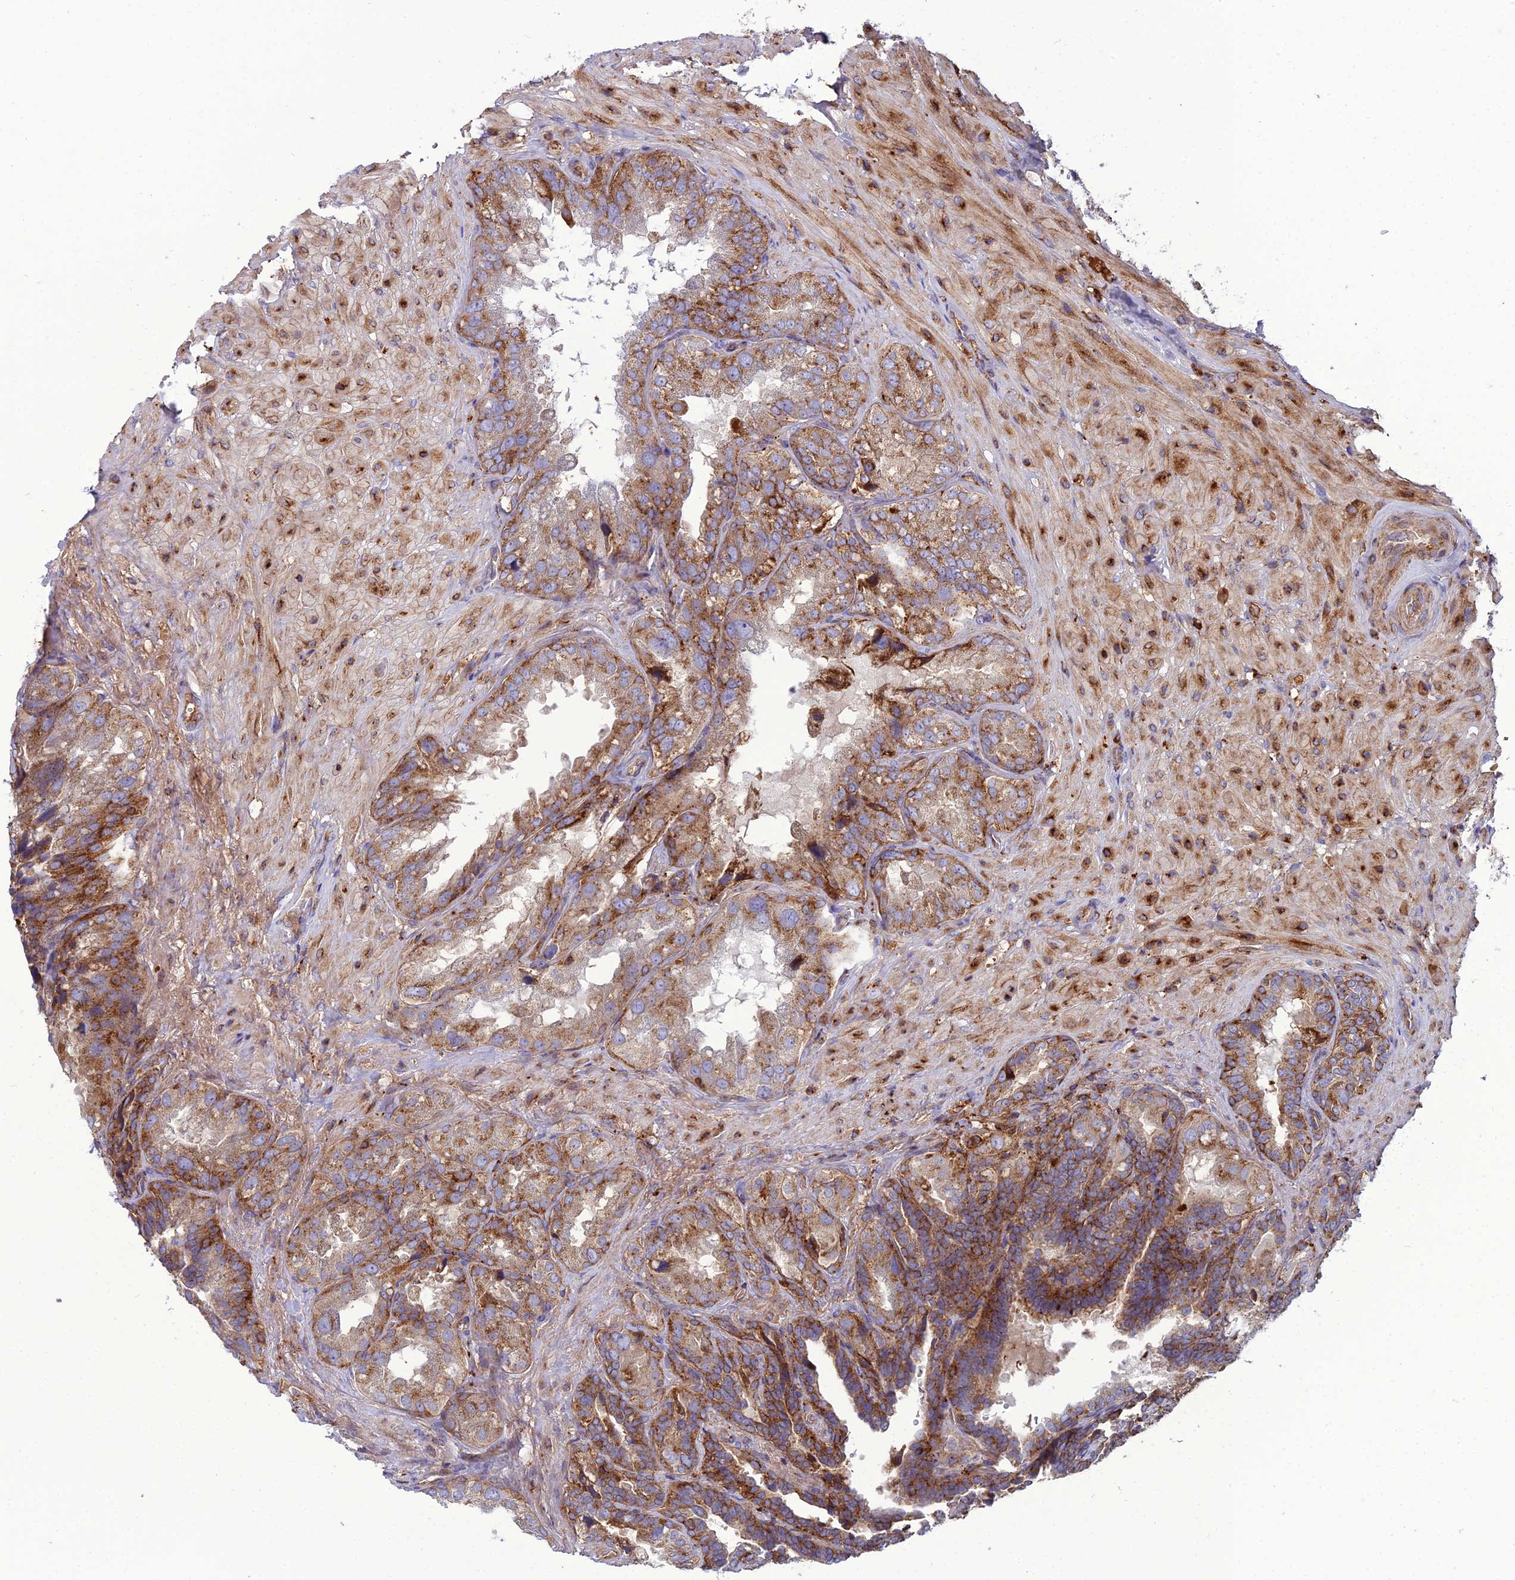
{"staining": {"intensity": "moderate", "quantity": "25%-75%", "location": "cytoplasmic/membranous"}, "tissue": "seminal vesicle", "cell_type": "Glandular cells", "image_type": "normal", "snomed": [{"axis": "morphology", "description": "Normal tissue, NOS"}, {"axis": "topography", "description": "Seminal veicle"}, {"axis": "topography", "description": "Peripheral nerve tissue"}], "caption": "A histopathology image showing moderate cytoplasmic/membranous expression in approximately 25%-75% of glandular cells in benign seminal vesicle, as visualized by brown immunohistochemical staining.", "gene": "LNPEP", "patient": {"sex": "male", "age": 63}}